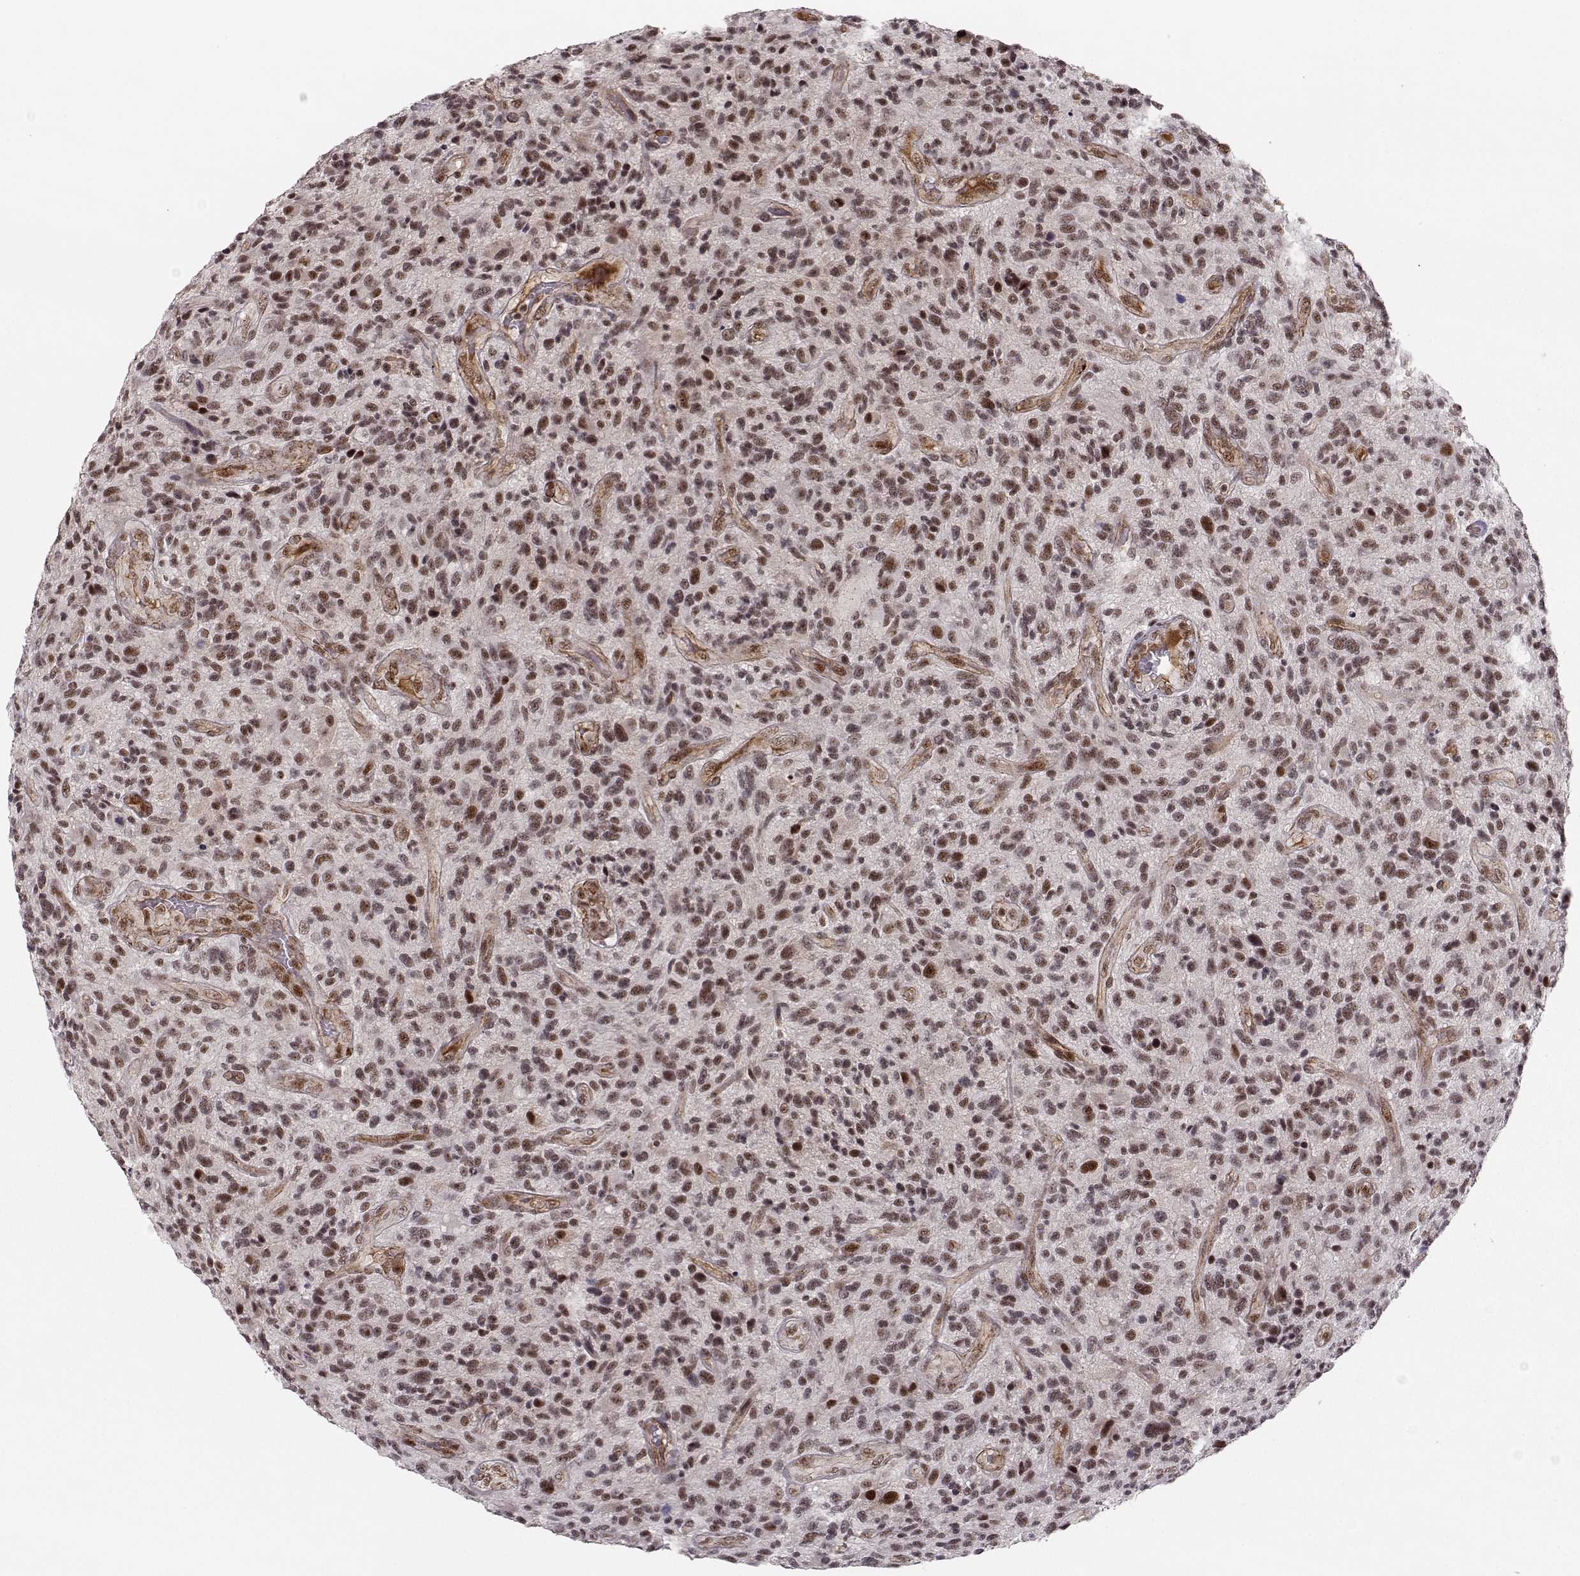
{"staining": {"intensity": "moderate", "quantity": ">75%", "location": "nuclear"}, "tissue": "glioma", "cell_type": "Tumor cells", "image_type": "cancer", "snomed": [{"axis": "morphology", "description": "Glioma, malignant, High grade"}, {"axis": "topography", "description": "Brain"}], "caption": "Immunohistochemistry histopathology image of neoplastic tissue: glioma stained using IHC exhibits medium levels of moderate protein expression localized specifically in the nuclear of tumor cells, appearing as a nuclear brown color.", "gene": "CIR1", "patient": {"sex": "male", "age": 47}}